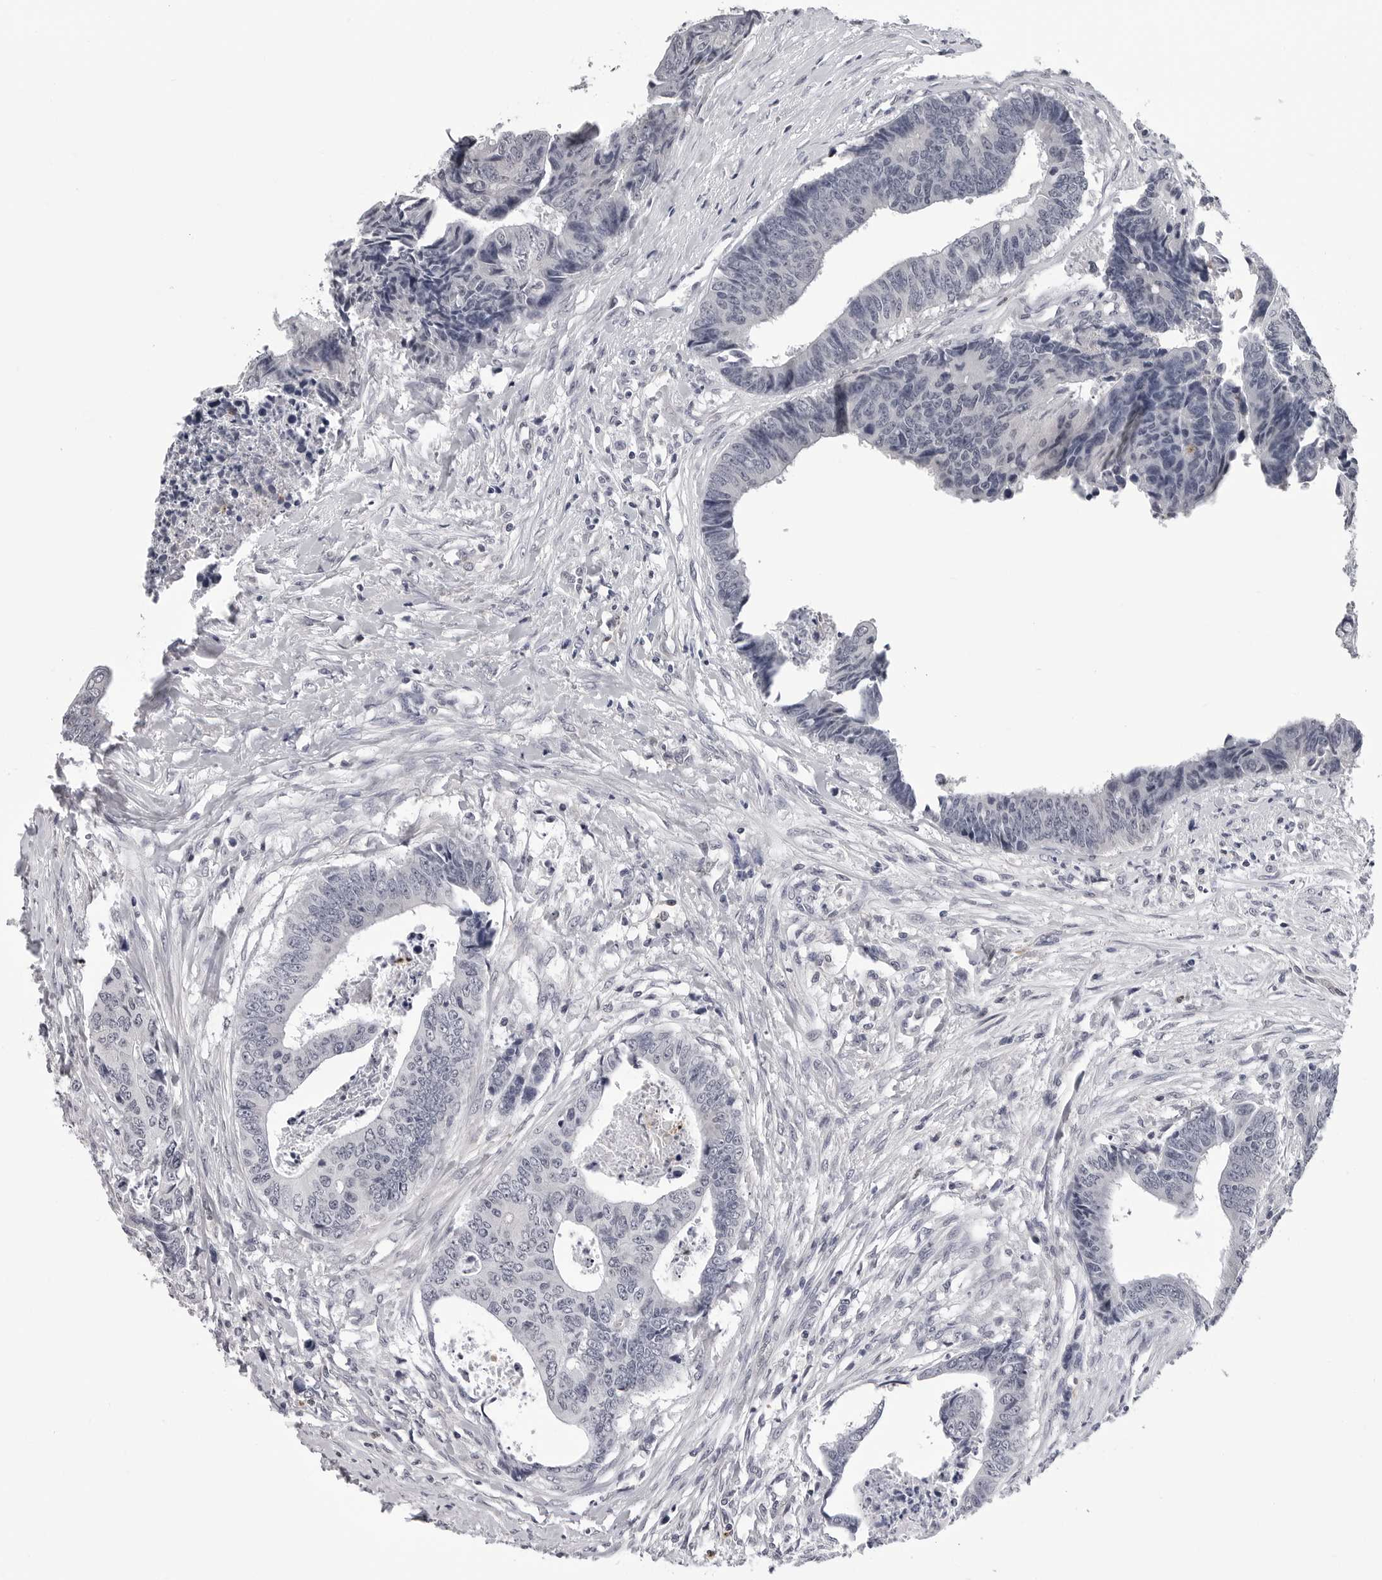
{"staining": {"intensity": "negative", "quantity": "none", "location": "none"}, "tissue": "colorectal cancer", "cell_type": "Tumor cells", "image_type": "cancer", "snomed": [{"axis": "morphology", "description": "Adenocarcinoma, NOS"}, {"axis": "topography", "description": "Rectum"}], "caption": "Photomicrograph shows no protein expression in tumor cells of colorectal adenocarcinoma tissue.", "gene": "TRMT13", "patient": {"sex": "male", "age": 84}}